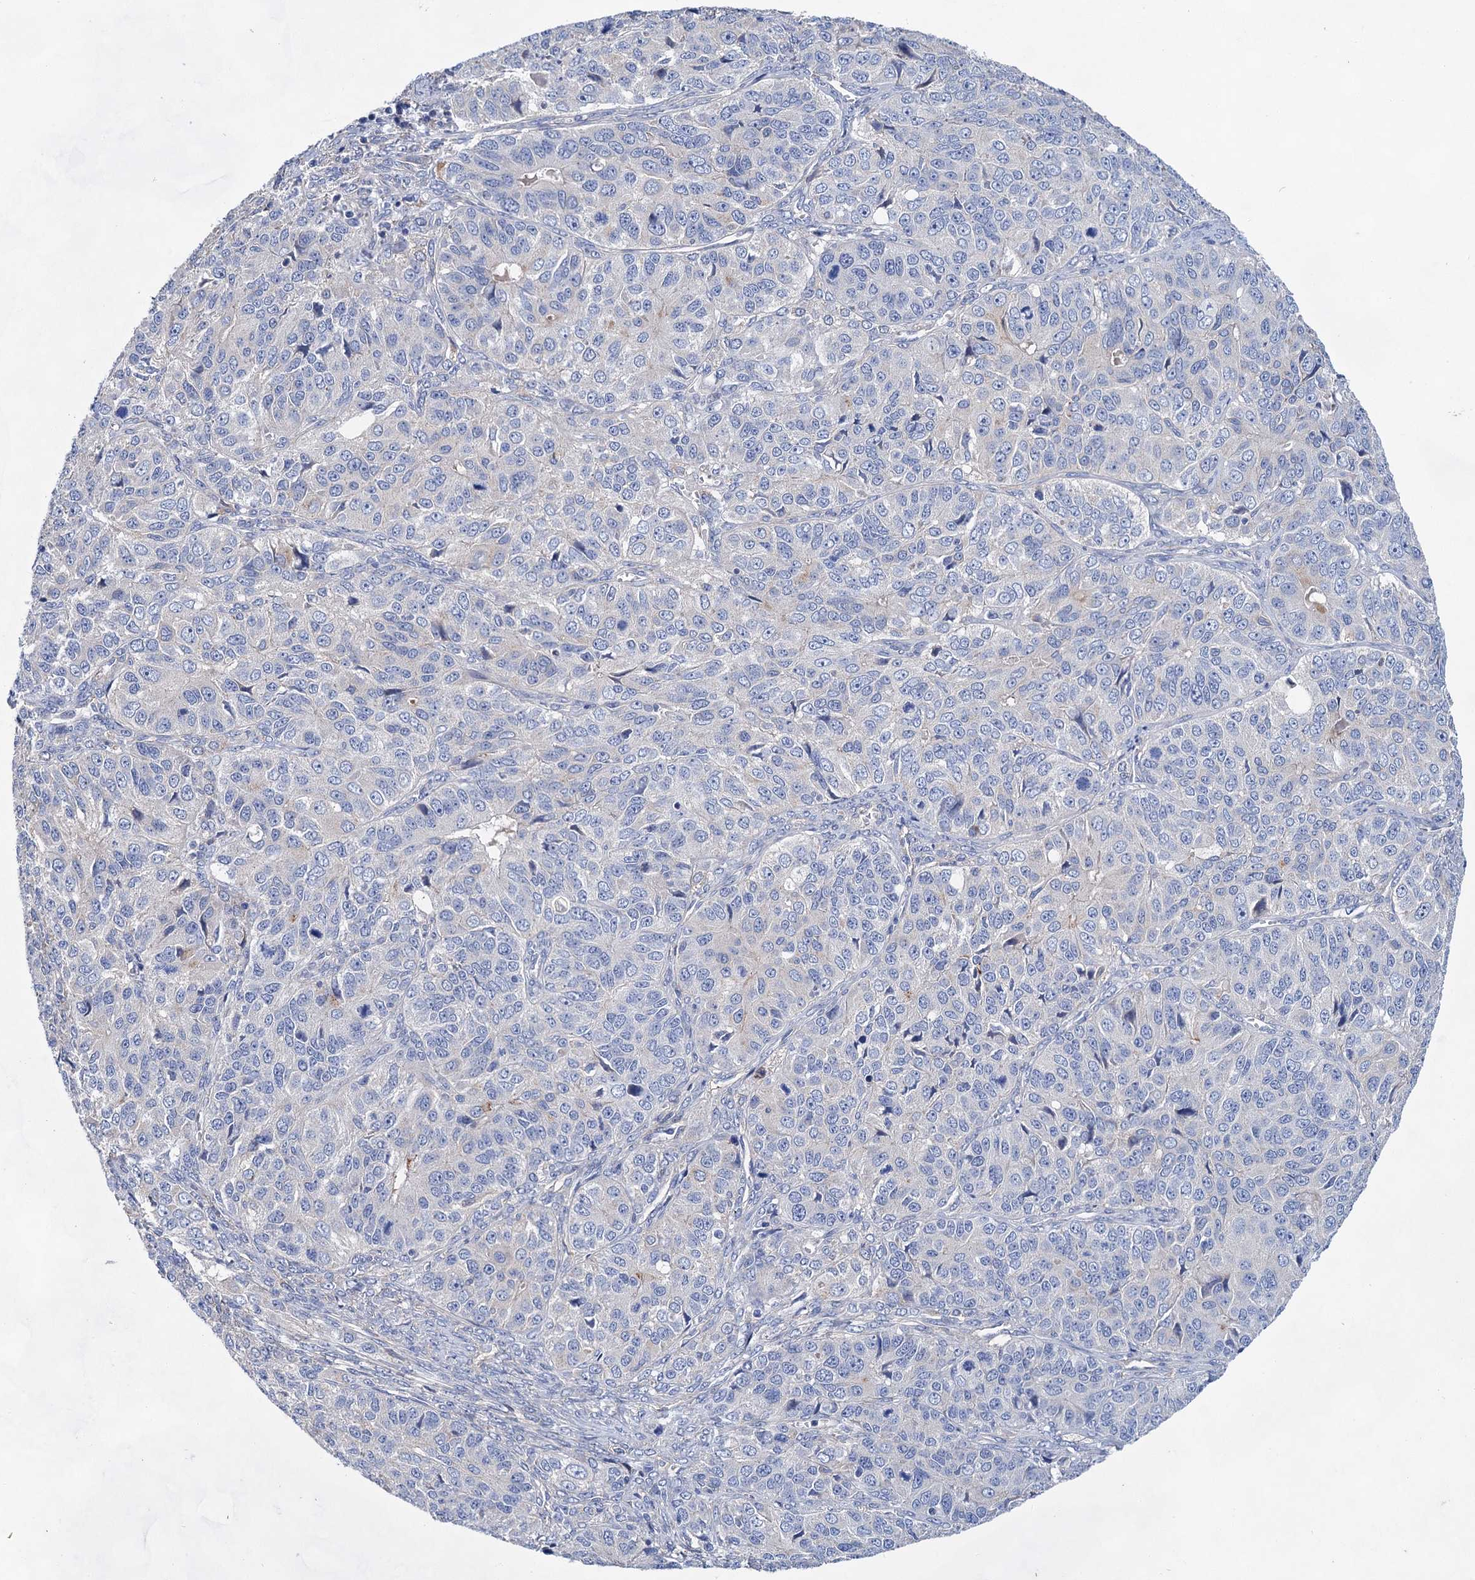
{"staining": {"intensity": "negative", "quantity": "none", "location": "none"}, "tissue": "ovarian cancer", "cell_type": "Tumor cells", "image_type": "cancer", "snomed": [{"axis": "morphology", "description": "Carcinoma, endometroid"}, {"axis": "topography", "description": "Ovary"}], "caption": "The image exhibits no staining of tumor cells in ovarian cancer (endometroid carcinoma).", "gene": "GPR155", "patient": {"sex": "female", "age": 51}}